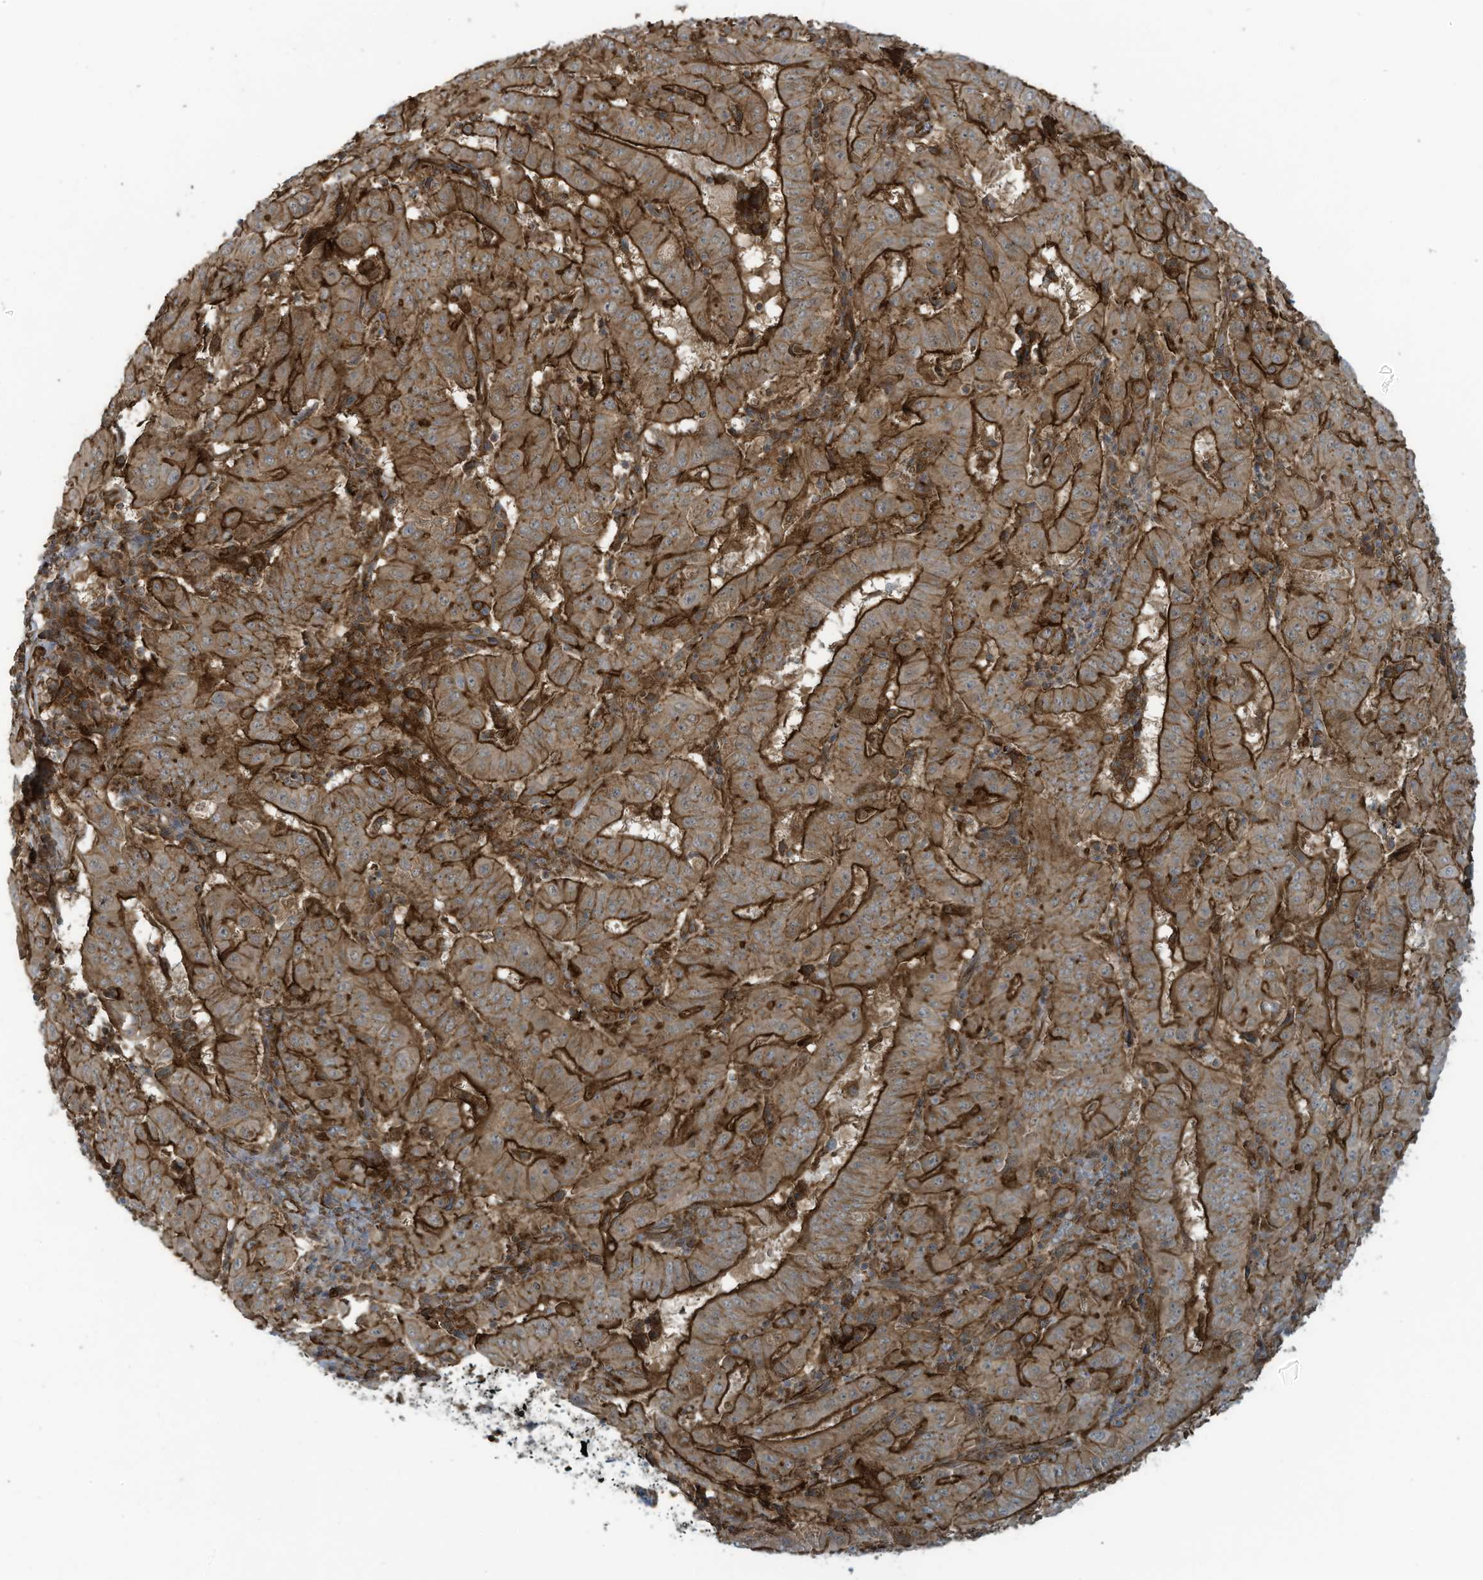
{"staining": {"intensity": "strong", "quantity": ">75%", "location": "cytoplasmic/membranous"}, "tissue": "pancreatic cancer", "cell_type": "Tumor cells", "image_type": "cancer", "snomed": [{"axis": "morphology", "description": "Adenocarcinoma, NOS"}, {"axis": "topography", "description": "Pancreas"}], "caption": "The micrograph displays immunohistochemical staining of pancreatic cancer (adenocarcinoma). There is strong cytoplasmic/membranous expression is appreciated in approximately >75% of tumor cells.", "gene": "SLC9A2", "patient": {"sex": "male", "age": 63}}